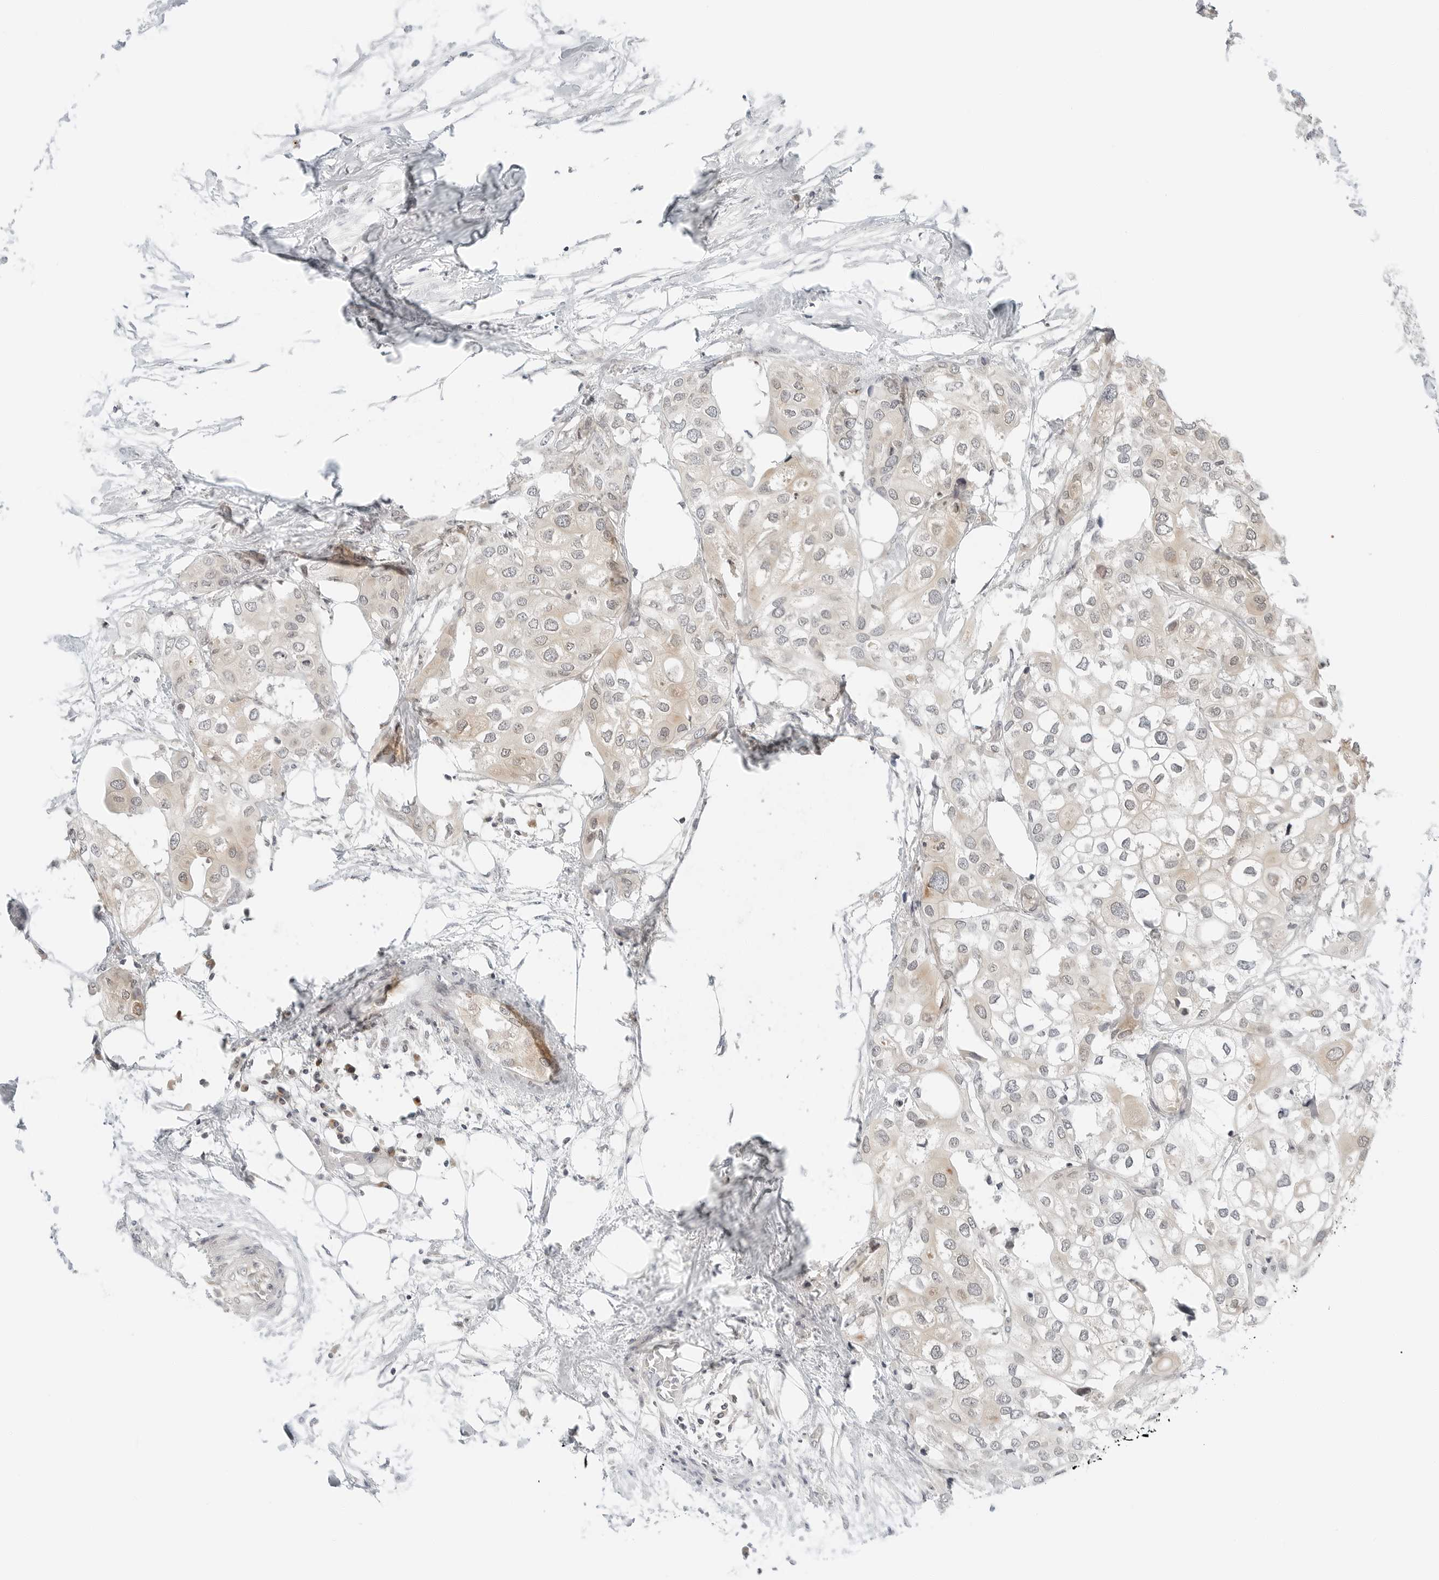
{"staining": {"intensity": "weak", "quantity": "25%-75%", "location": "cytoplasmic/membranous"}, "tissue": "urothelial cancer", "cell_type": "Tumor cells", "image_type": "cancer", "snomed": [{"axis": "morphology", "description": "Urothelial carcinoma, High grade"}, {"axis": "topography", "description": "Urinary bladder"}], "caption": "Protein staining displays weak cytoplasmic/membranous expression in approximately 25%-75% of tumor cells in high-grade urothelial carcinoma.", "gene": "IQCC", "patient": {"sex": "male", "age": 64}}